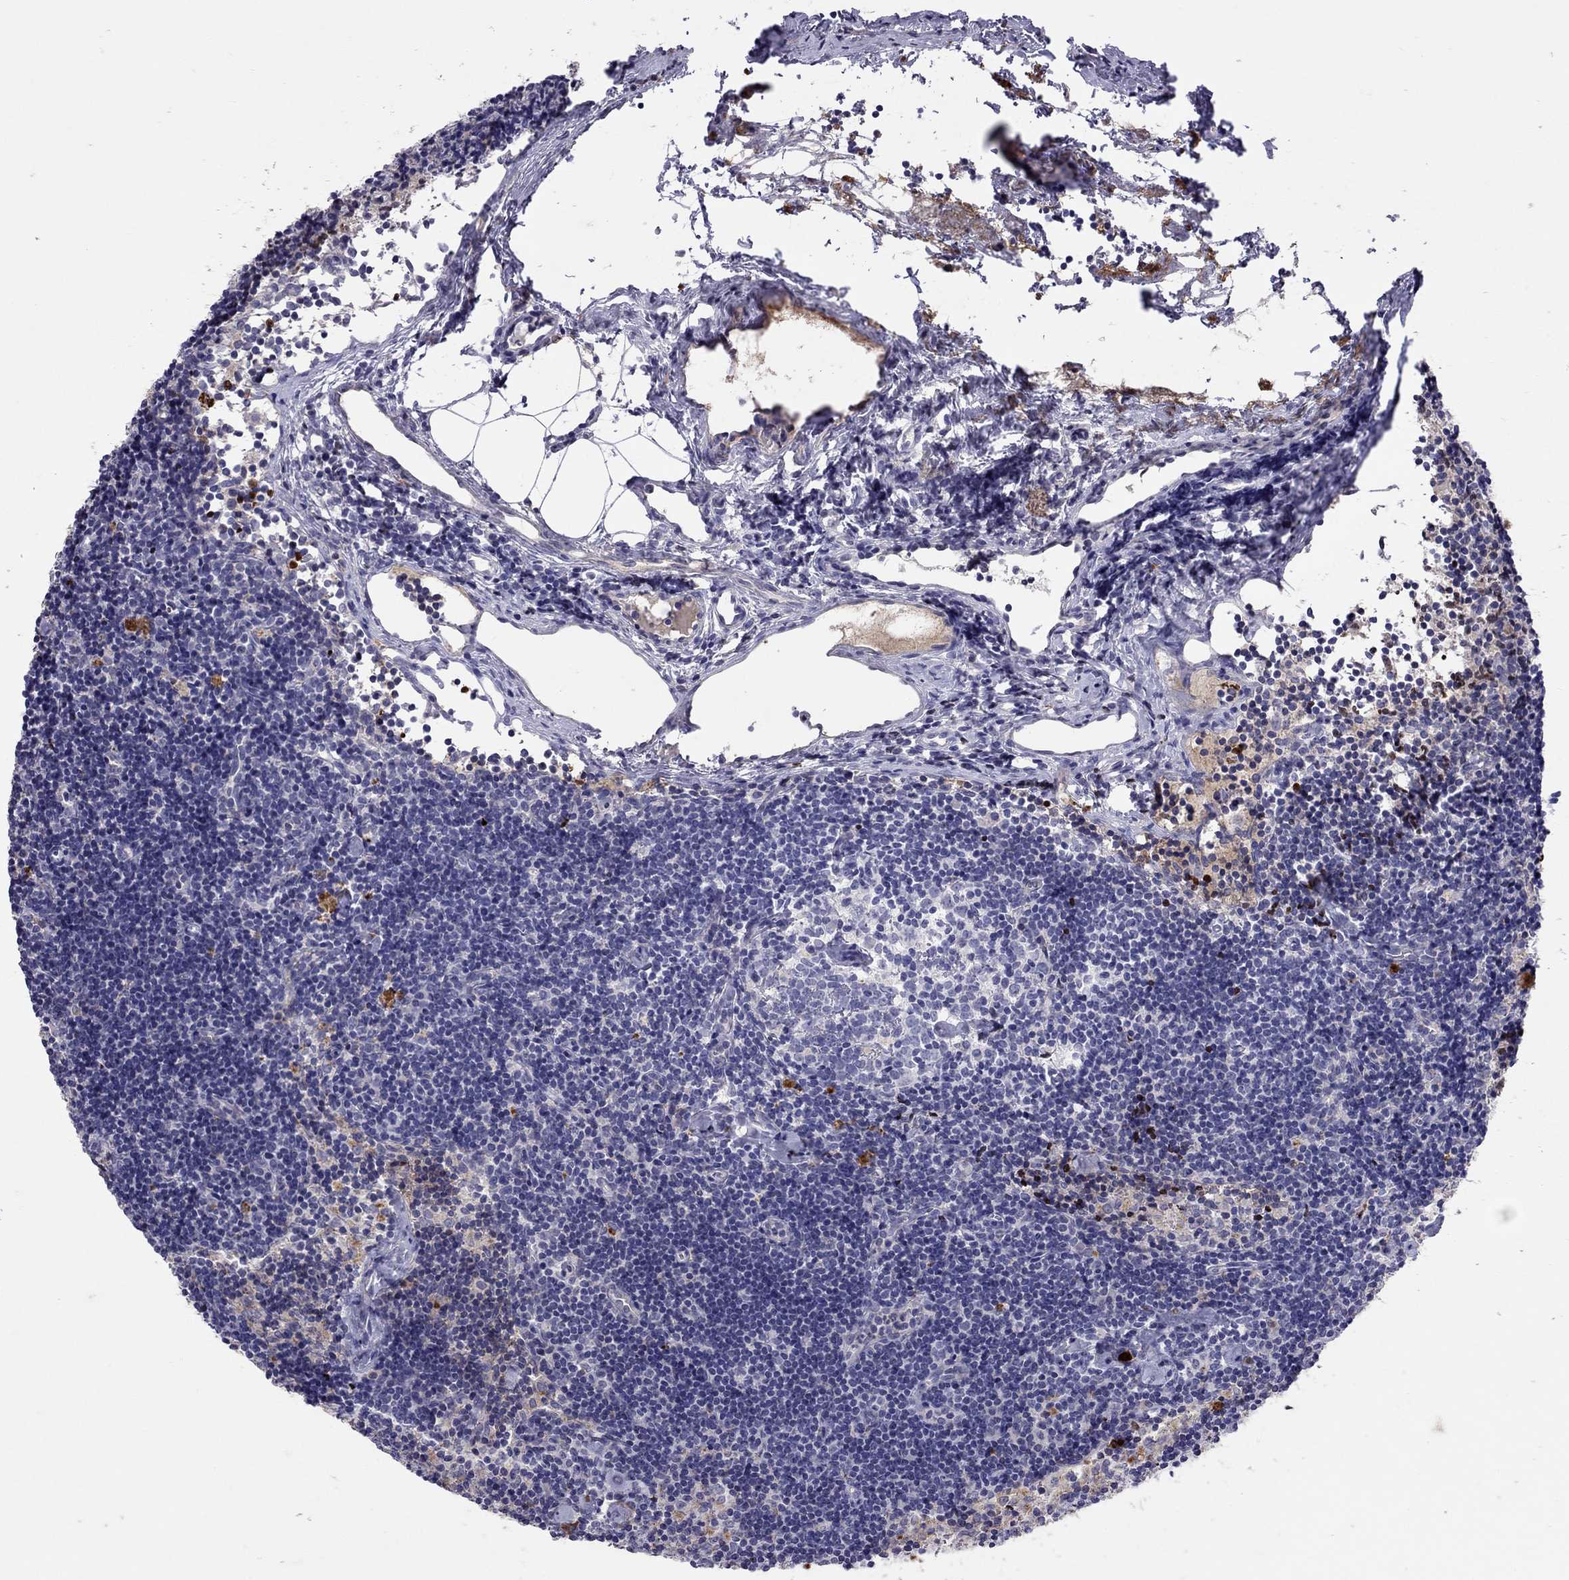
{"staining": {"intensity": "negative", "quantity": "none", "location": "none"}, "tissue": "lymph node", "cell_type": "Germinal center cells", "image_type": "normal", "snomed": [{"axis": "morphology", "description": "Normal tissue, NOS"}, {"axis": "topography", "description": "Lymph node"}], "caption": "DAB (3,3'-diaminobenzidine) immunohistochemical staining of unremarkable human lymph node reveals no significant staining in germinal center cells.", "gene": "SERPINA3", "patient": {"sex": "female", "age": 42}}